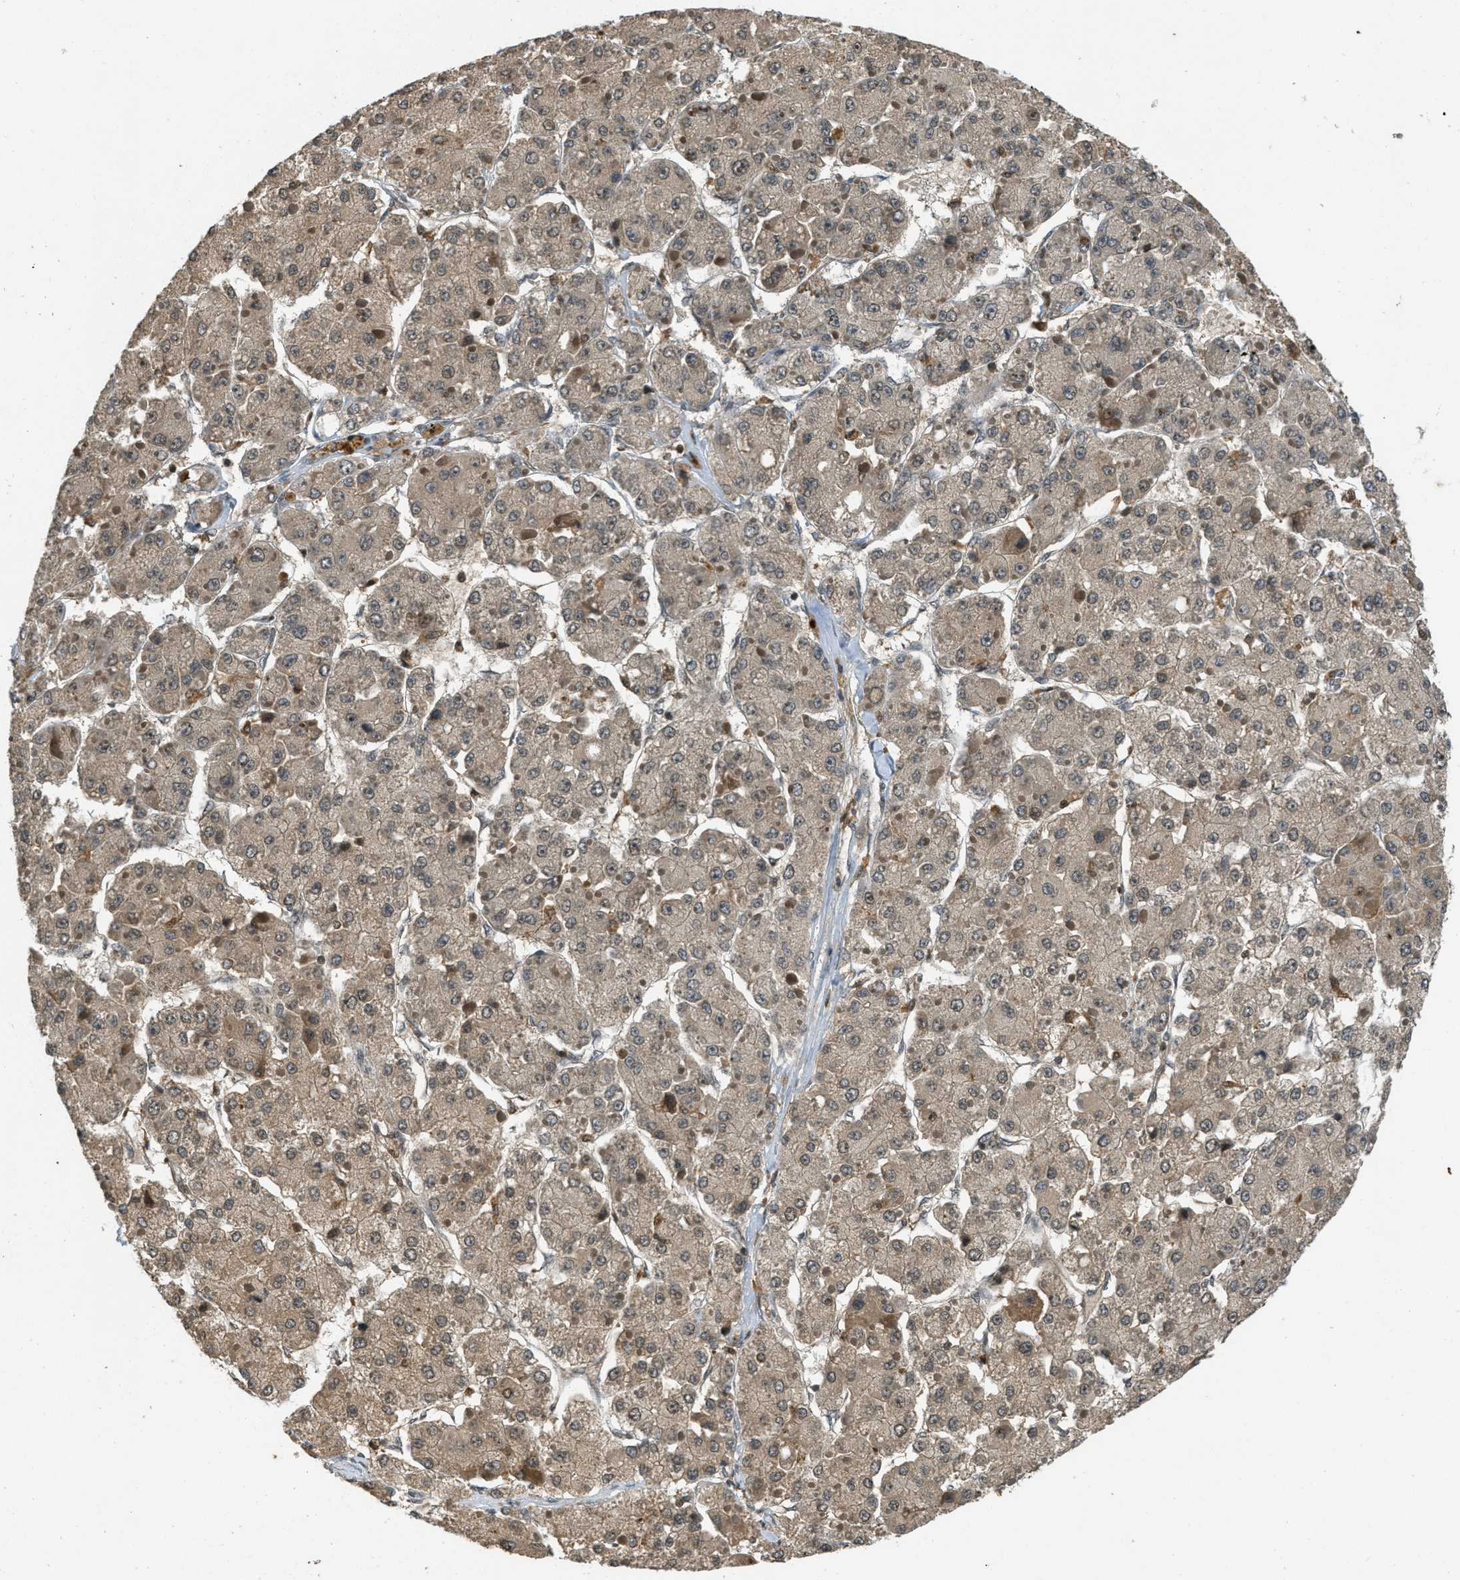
{"staining": {"intensity": "moderate", "quantity": ">75%", "location": "cytoplasmic/membranous"}, "tissue": "liver cancer", "cell_type": "Tumor cells", "image_type": "cancer", "snomed": [{"axis": "morphology", "description": "Carcinoma, Hepatocellular, NOS"}, {"axis": "topography", "description": "Liver"}], "caption": "A histopathology image showing moderate cytoplasmic/membranous positivity in approximately >75% of tumor cells in liver hepatocellular carcinoma, as visualized by brown immunohistochemical staining.", "gene": "ATG7", "patient": {"sex": "female", "age": 73}}